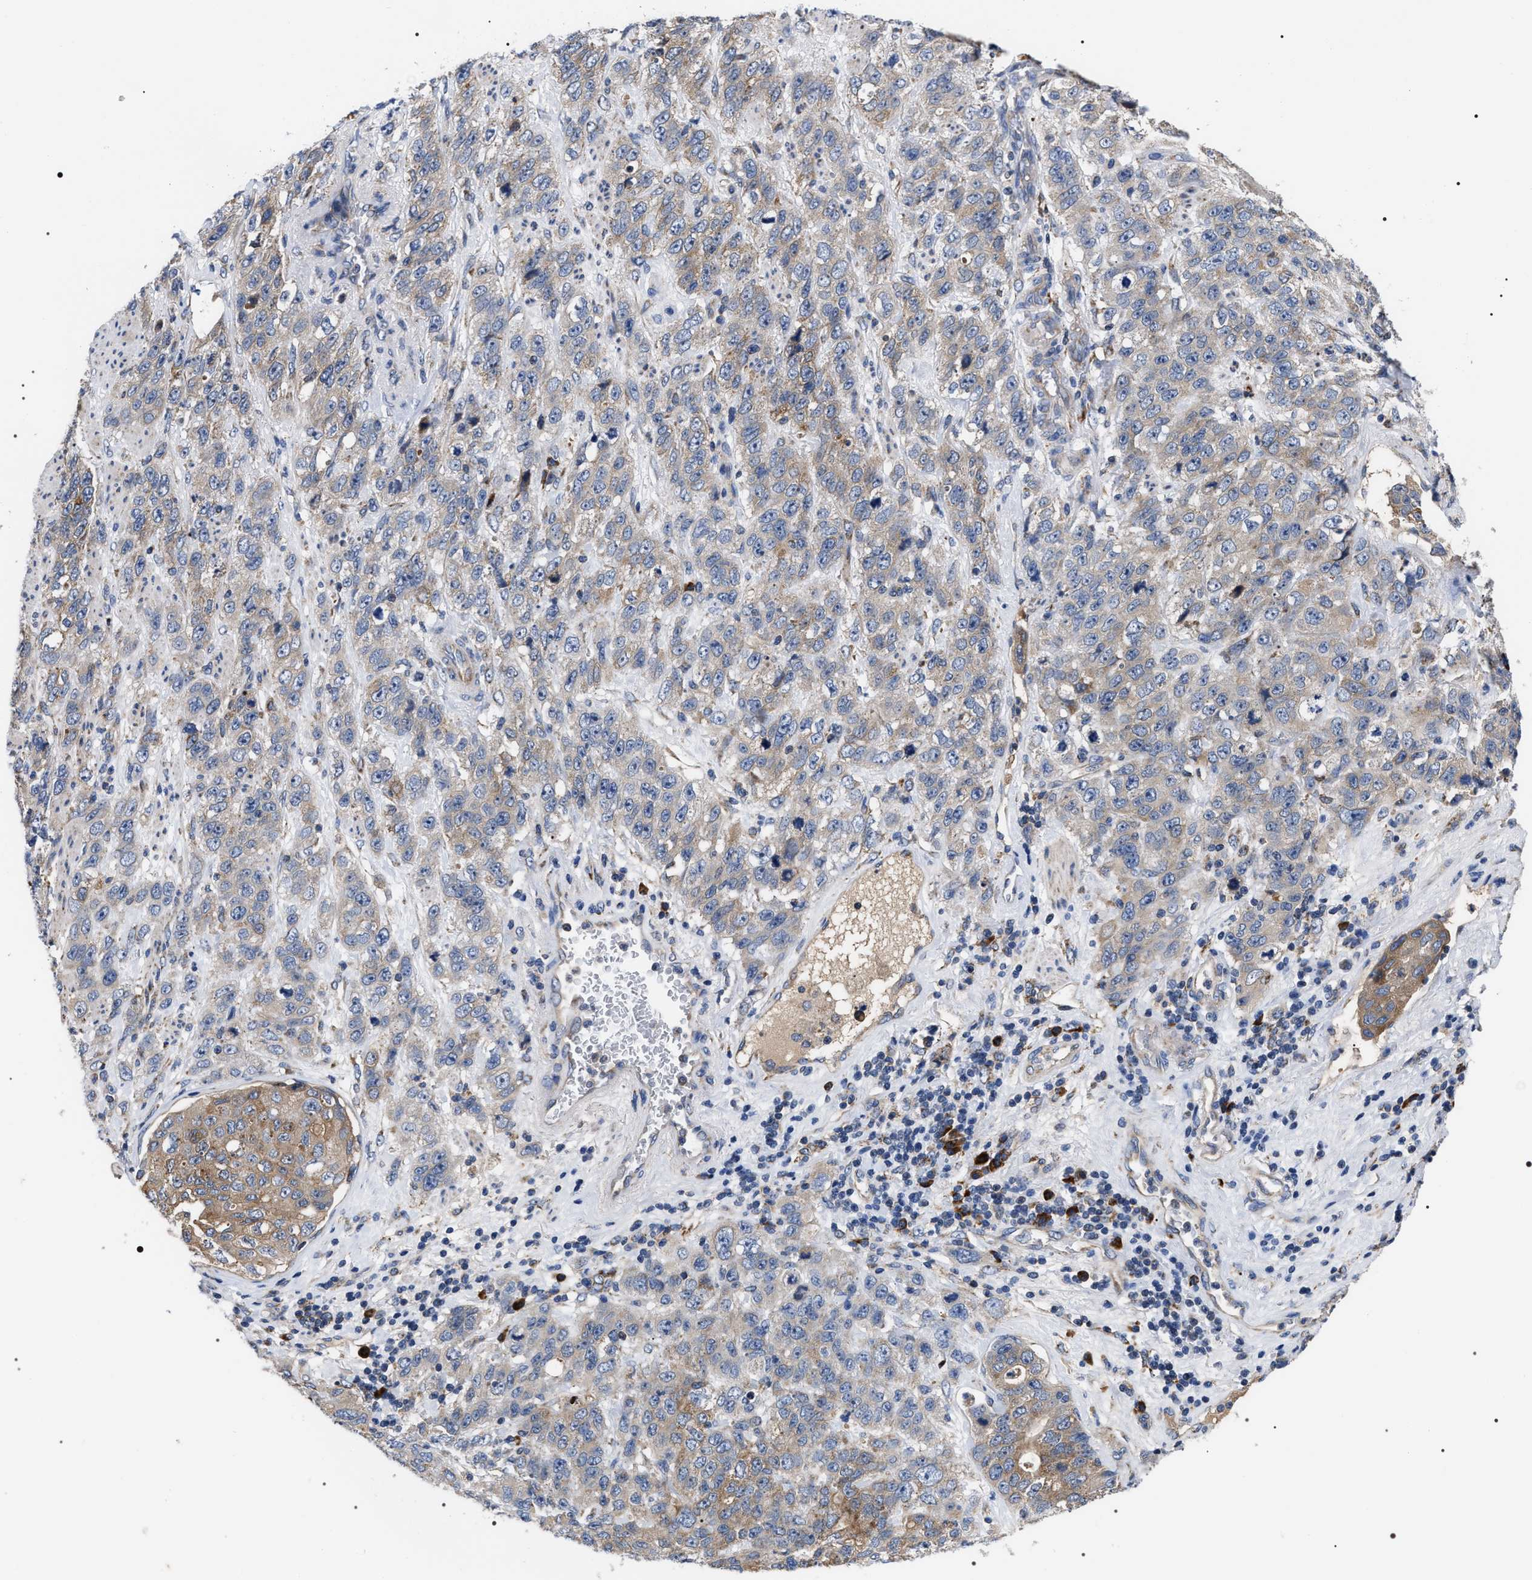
{"staining": {"intensity": "weak", "quantity": ">75%", "location": "cytoplasmic/membranous"}, "tissue": "stomach cancer", "cell_type": "Tumor cells", "image_type": "cancer", "snomed": [{"axis": "morphology", "description": "Adenocarcinoma, NOS"}, {"axis": "topography", "description": "Stomach"}], "caption": "This histopathology image shows IHC staining of stomach cancer, with low weak cytoplasmic/membranous positivity in approximately >75% of tumor cells.", "gene": "MACC1", "patient": {"sex": "male", "age": 48}}